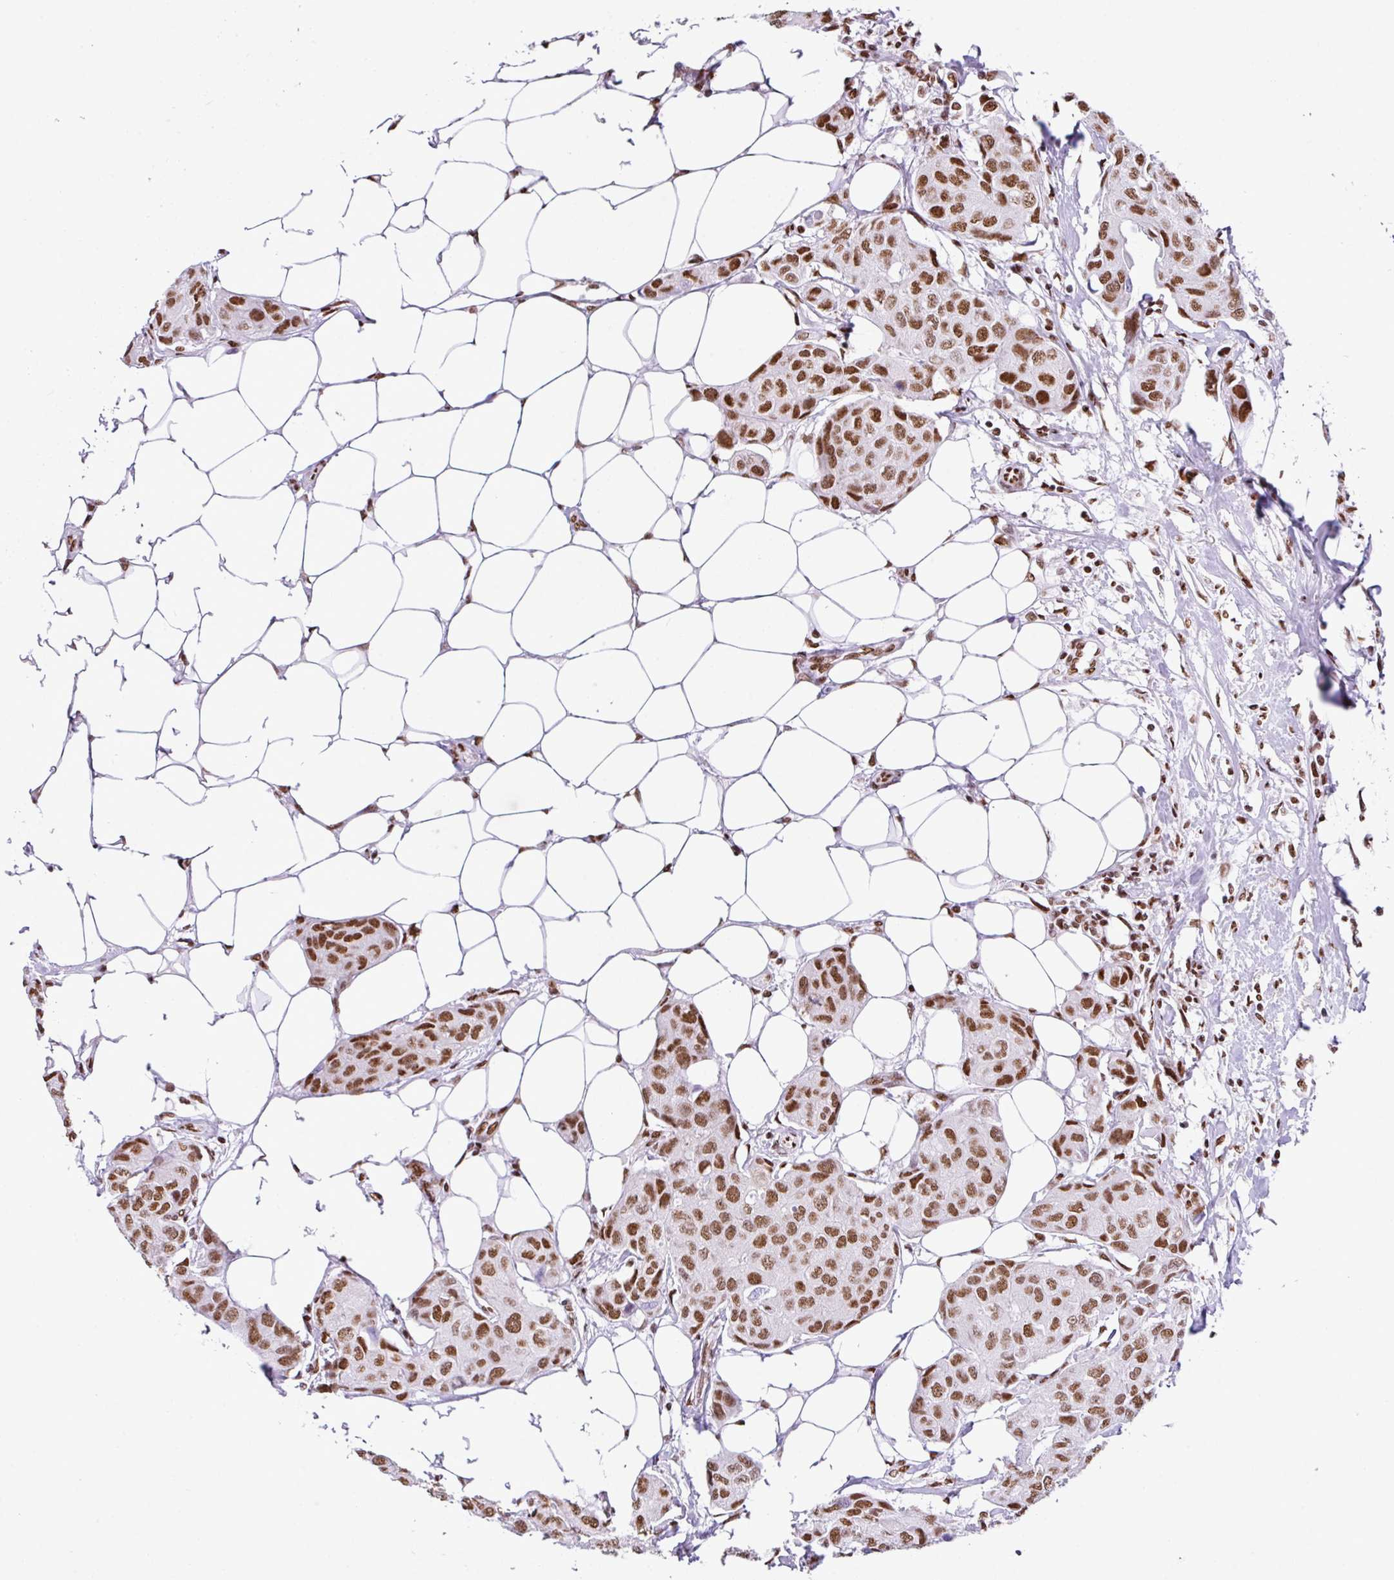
{"staining": {"intensity": "moderate", "quantity": ">75%", "location": "nuclear"}, "tissue": "breast cancer", "cell_type": "Tumor cells", "image_type": "cancer", "snomed": [{"axis": "morphology", "description": "Duct carcinoma"}, {"axis": "topography", "description": "Breast"}, {"axis": "topography", "description": "Lymph node"}], "caption": "A photomicrograph of breast cancer (infiltrating ductal carcinoma) stained for a protein shows moderate nuclear brown staining in tumor cells.", "gene": "RARG", "patient": {"sex": "female", "age": 80}}